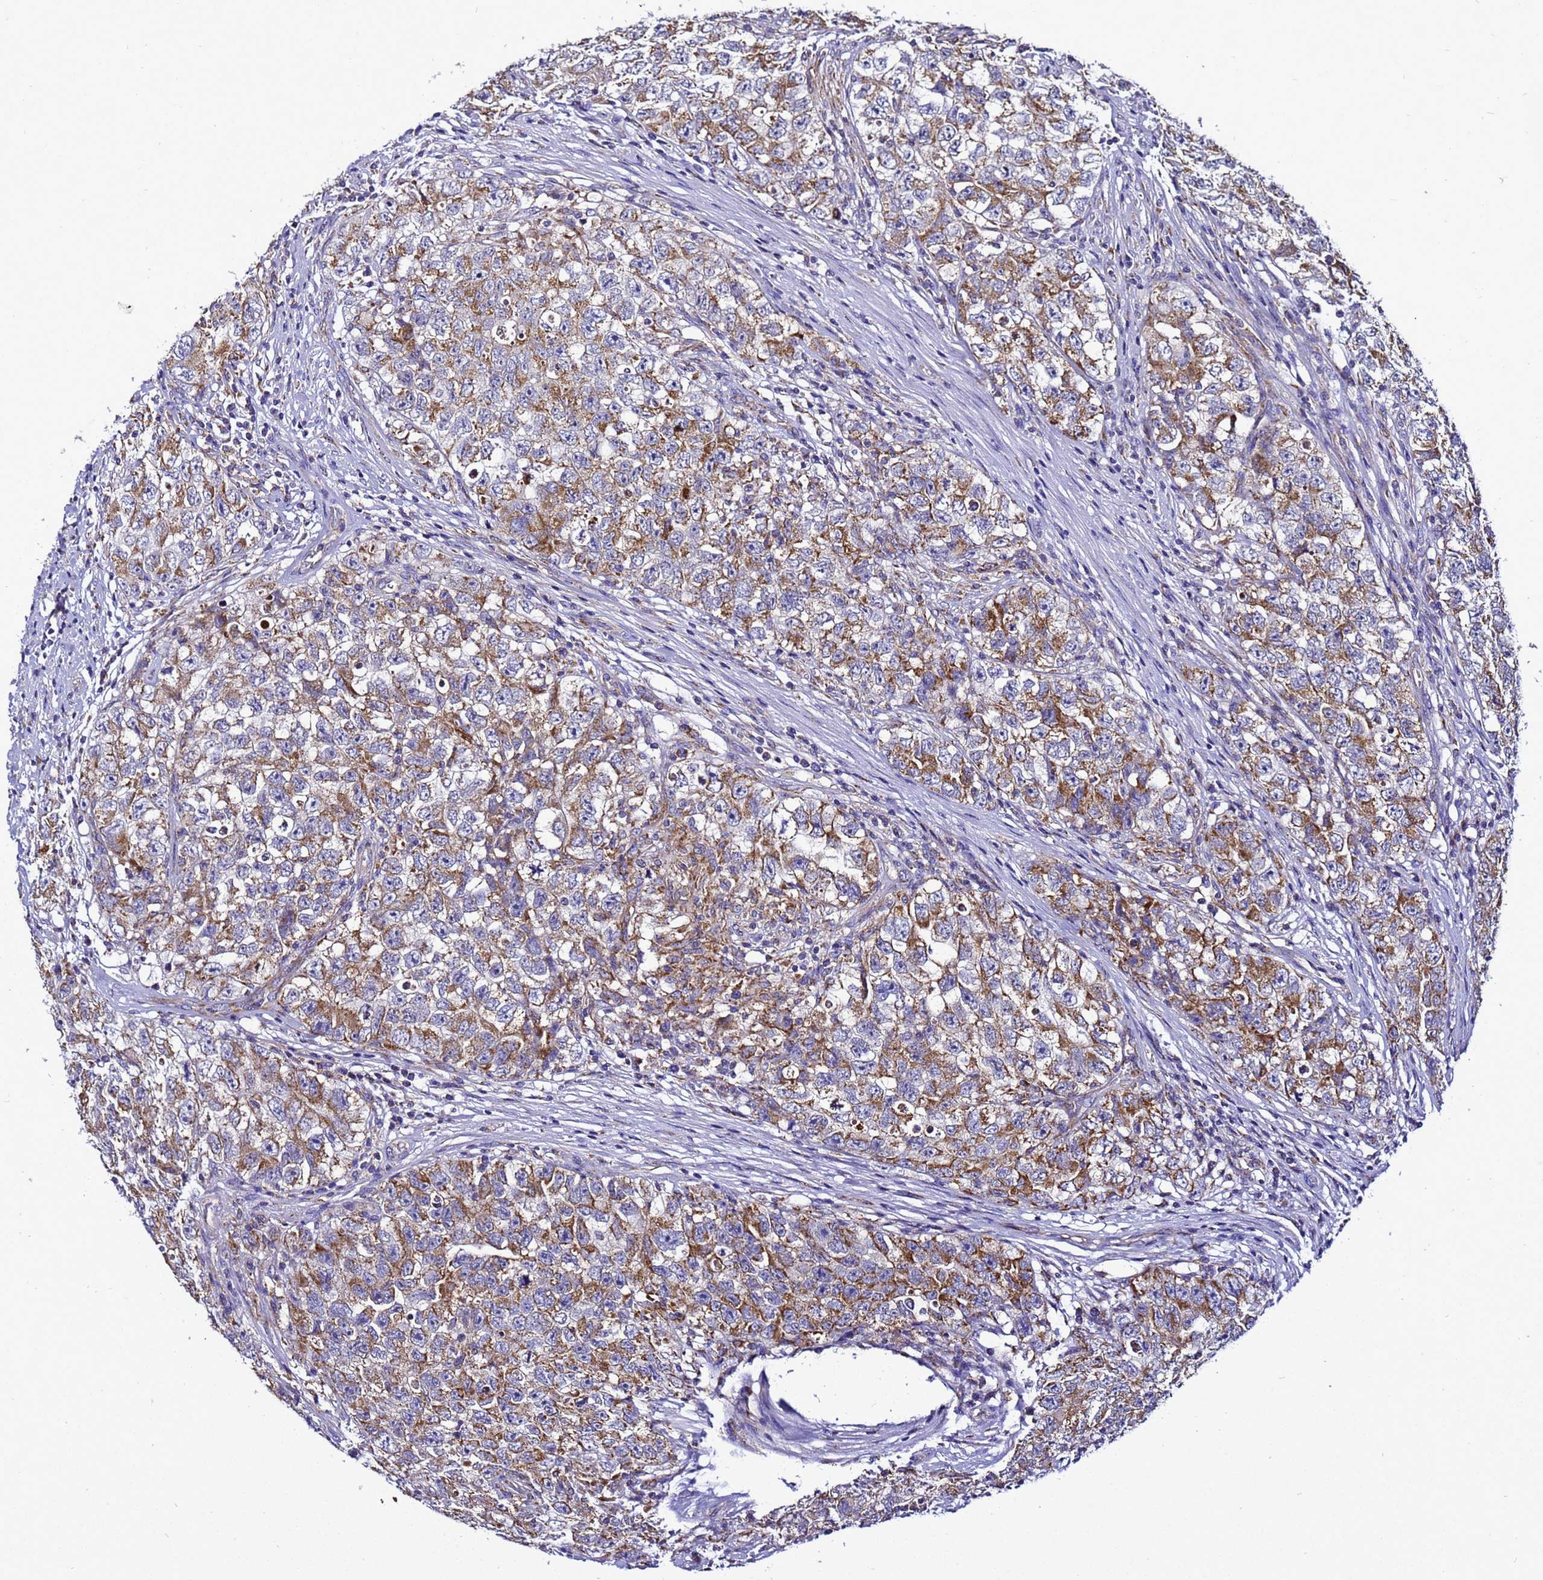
{"staining": {"intensity": "moderate", "quantity": ">75%", "location": "cytoplasmic/membranous"}, "tissue": "testis cancer", "cell_type": "Tumor cells", "image_type": "cancer", "snomed": [{"axis": "morphology", "description": "Seminoma, NOS"}, {"axis": "morphology", "description": "Carcinoma, Embryonal, NOS"}, {"axis": "topography", "description": "Testis"}], "caption": "Testis cancer stained with DAB (3,3'-diaminobenzidine) immunohistochemistry (IHC) reveals medium levels of moderate cytoplasmic/membranous expression in about >75% of tumor cells. (Brightfield microscopy of DAB IHC at high magnification).", "gene": "HIGD2A", "patient": {"sex": "male", "age": 43}}